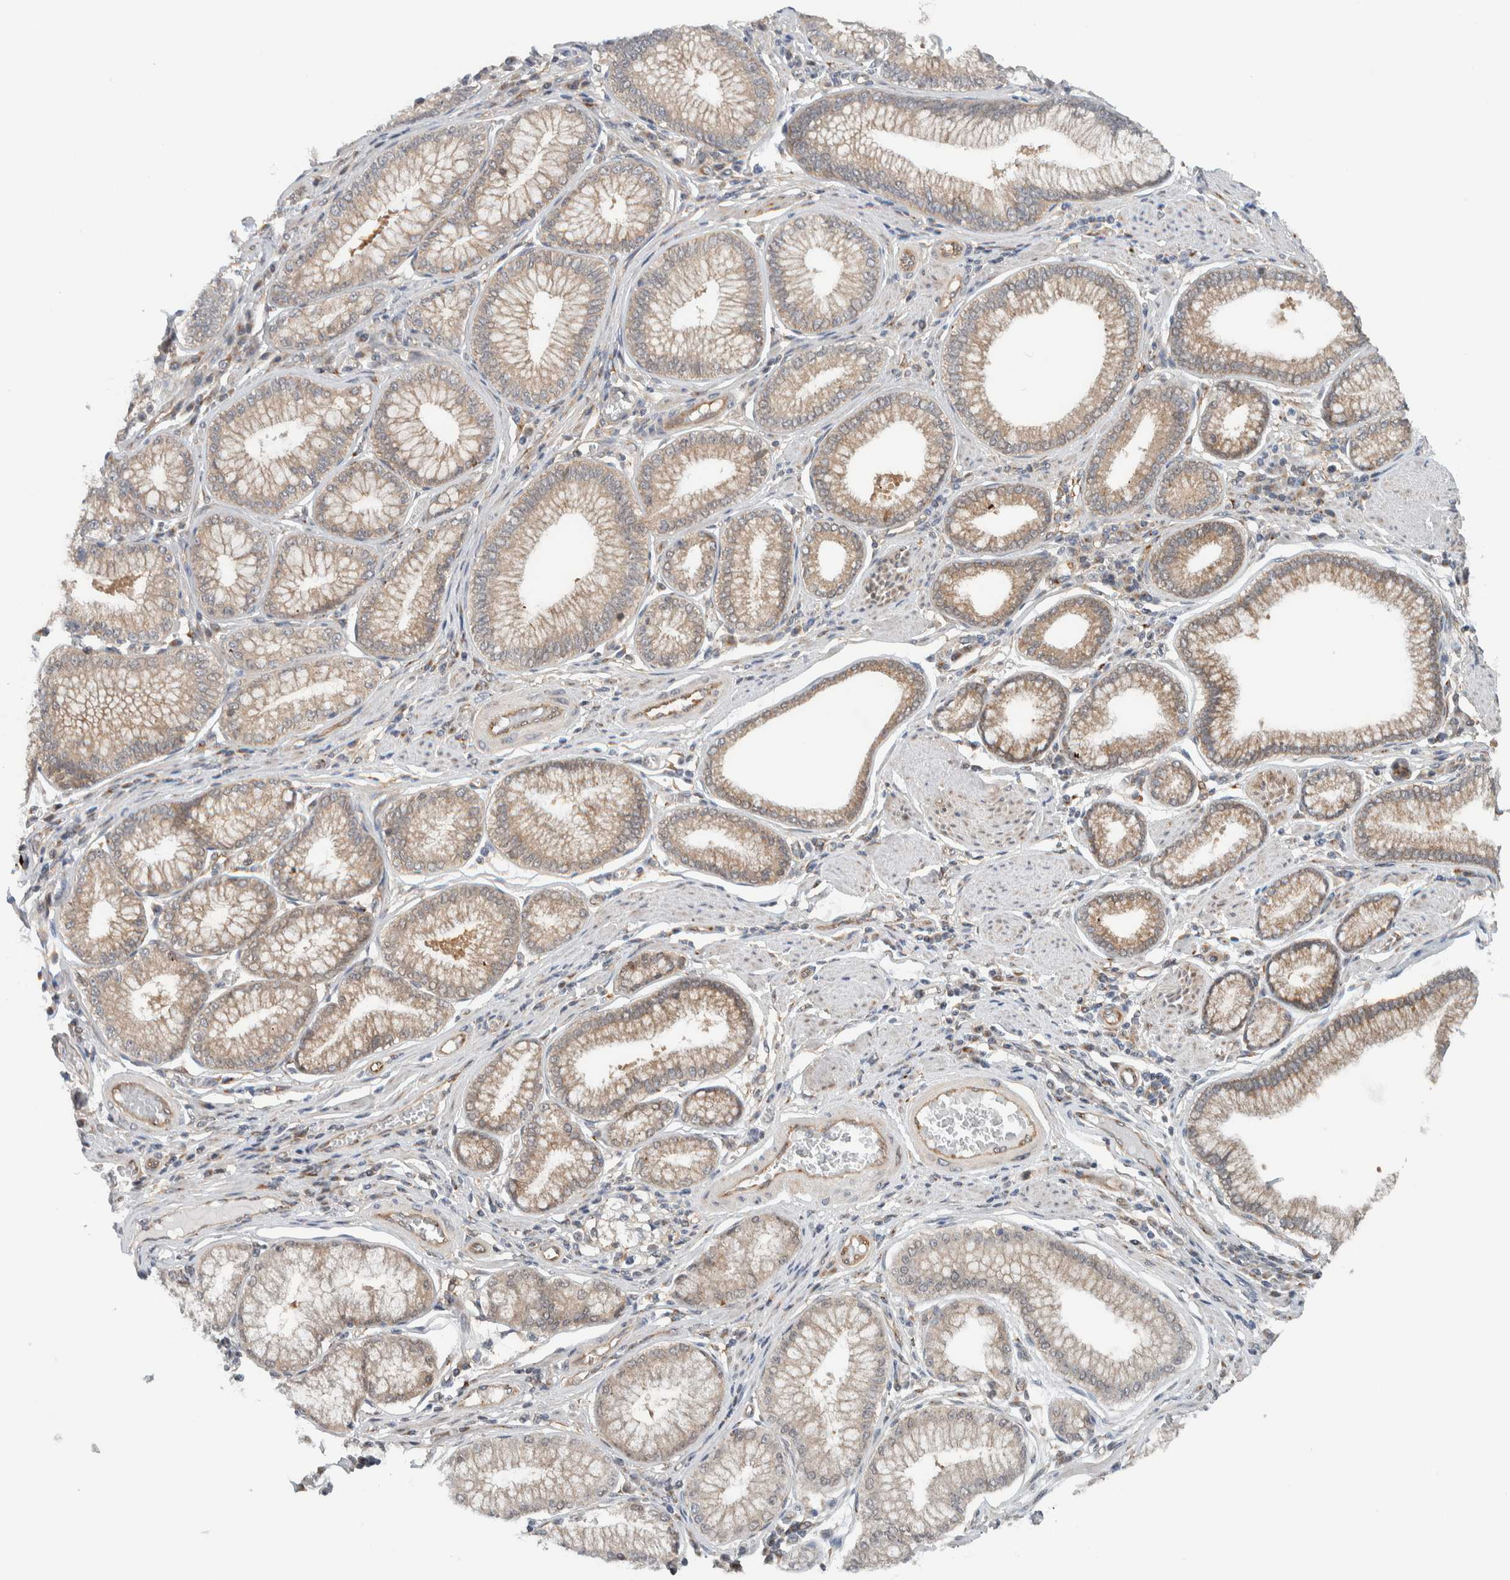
{"staining": {"intensity": "moderate", "quantity": ">75%", "location": "cytoplasmic/membranous"}, "tissue": "stomach cancer", "cell_type": "Tumor cells", "image_type": "cancer", "snomed": [{"axis": "morphology", "description": "Adenocarcinoma, NOS"}, {"axis": "topography", "description": "Stomach"}], "caption": "A high-resolution photomicrograph shows immunohistochemistry (IHC) staining of stomach adenocarcinoma, which reveals moderate cytoplasmic/membranous staining in about >75% of tumor cells.", "gene": "RERE", "patient": {"sex": "male", "age": 59}}